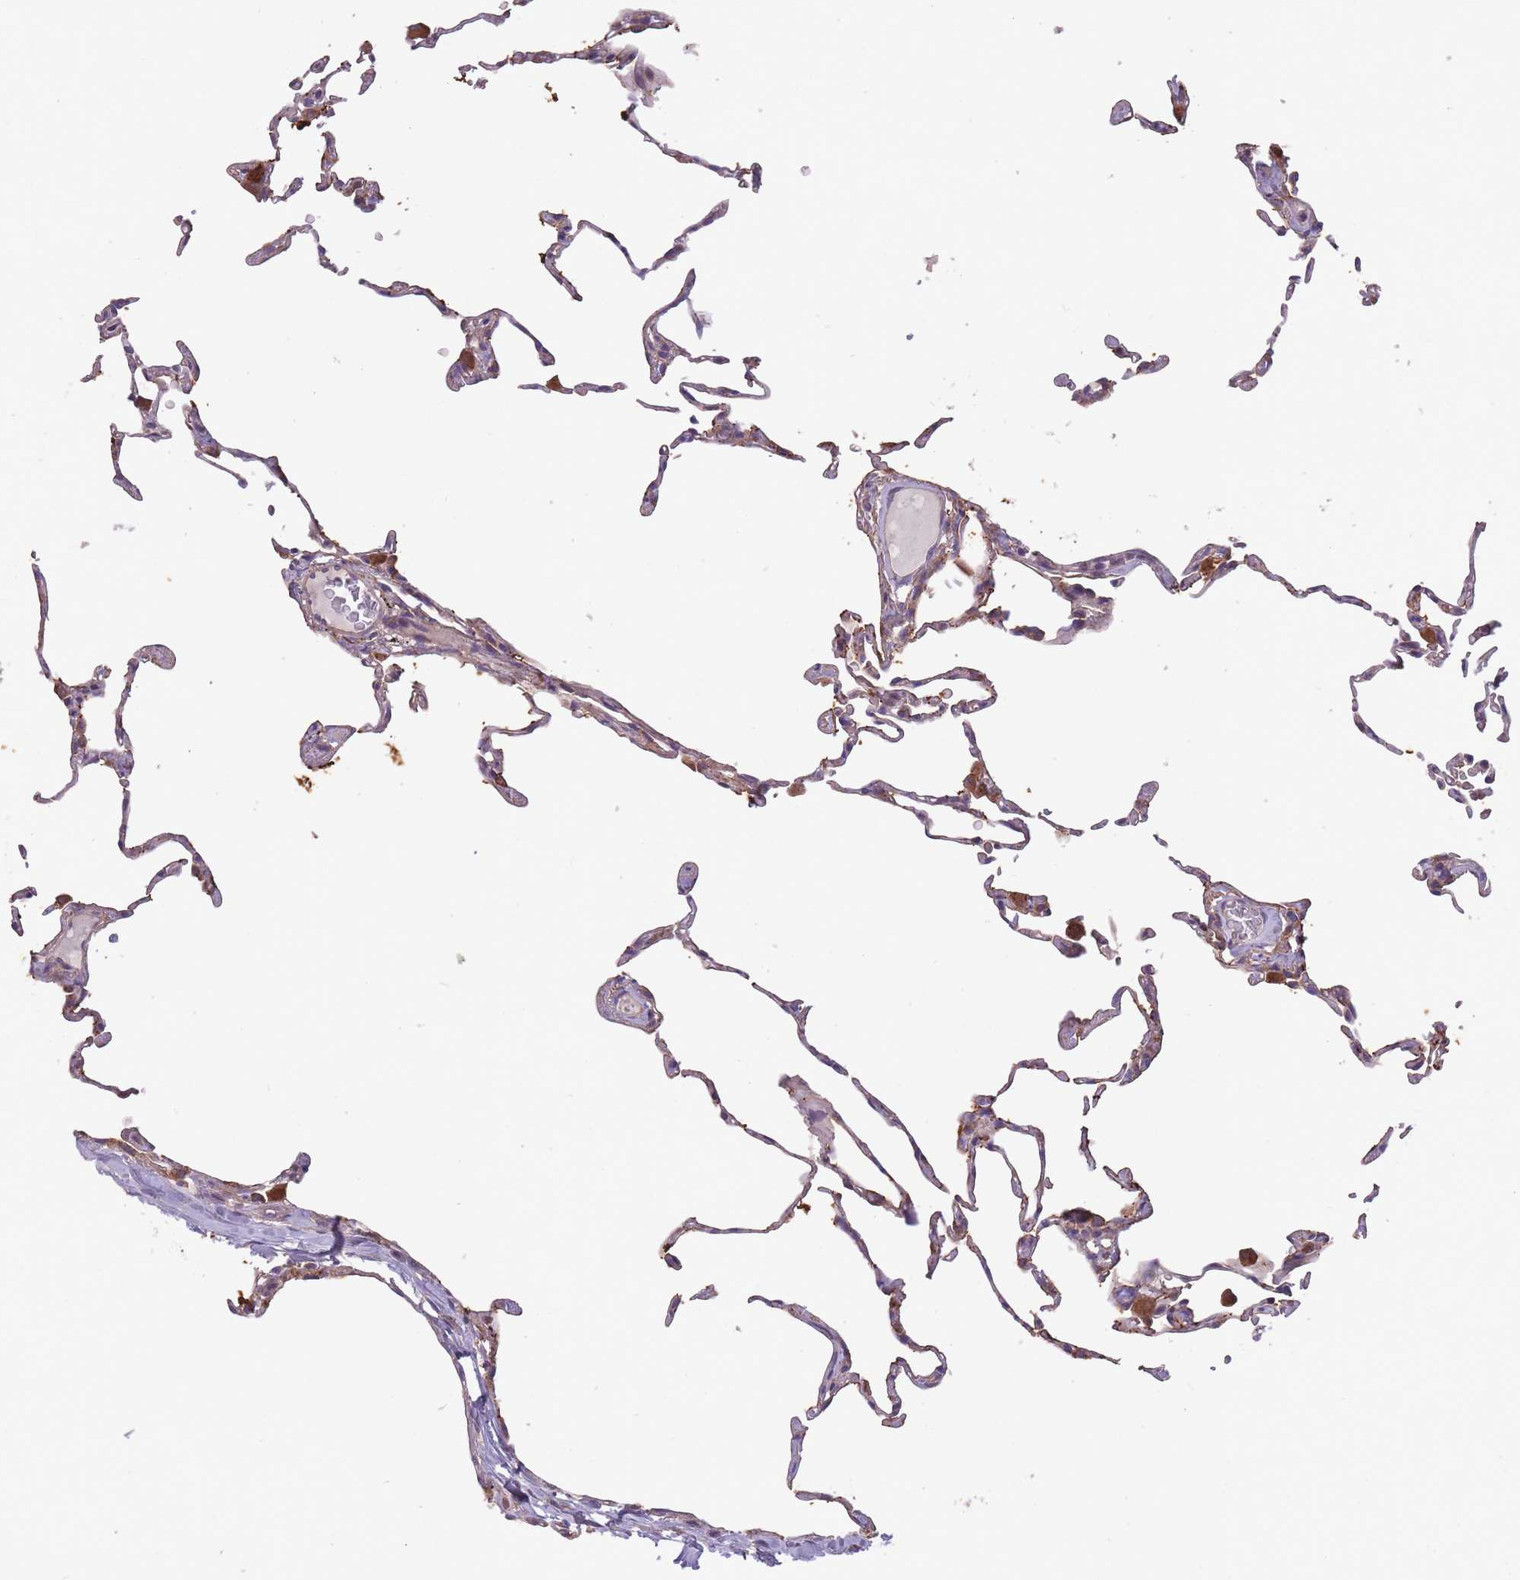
{"staining": {"intensity": "moderate", "quantity": "<25%", "location": "cytoplasmic/membranous"}, "tissue": "lung", "cell_type": "Alveolar cells", "image_type": "normal", "snomed": [{"axis": "morphology", "description": "Normal tissue, NOS"}, {"axis": "topography", "description": "Lung"}], "caption": "Brown immunohistochemical staining in benign human lung exhibits moderate cytoplasmic/membranous expression in approximately <25% of alveolar cells.", "gene": "ITPKC", "patient": {"sex": "female", "age": 57}}